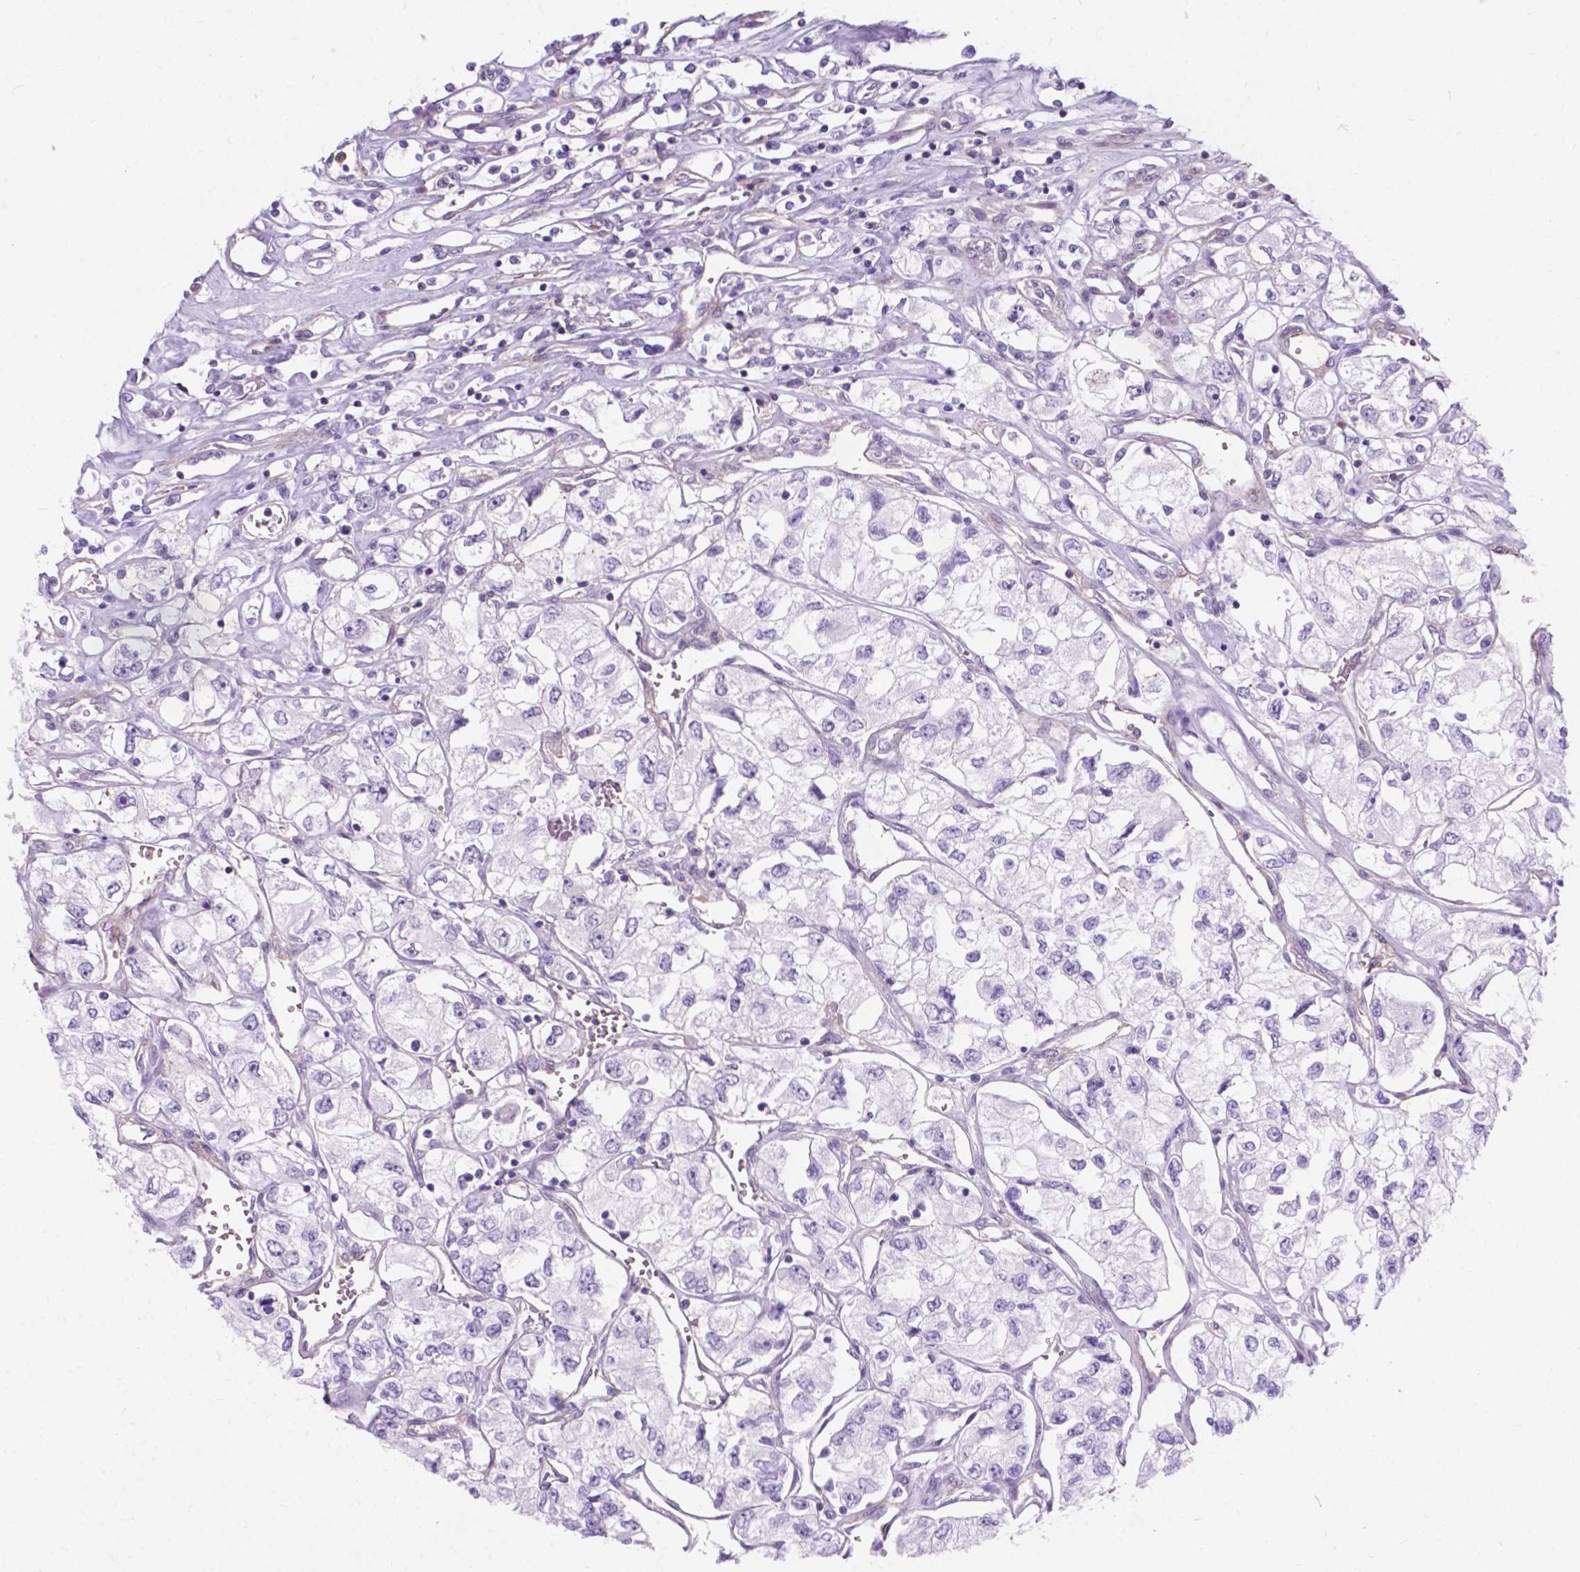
{"staining": {"intensity": "negative", "quantity": "none", "location": "none"}, "tissue": "renal cancer", "cell_type": "Tumor cells", "image_type": "cancer", "snomed": [{"axis": "morphology", "description": "Adenocarcinoma, NOS"}, {"axis": "topography", "description": "Kidney"}], "caption": "High power microscopy image of an immunohistochemistry (IHC) histopathology image of adenocarcinoma (renal), revealing no significant expression in tumor cells.", "gene": "KIAA0040", "patient": {"sex": "female", "age": 59}}